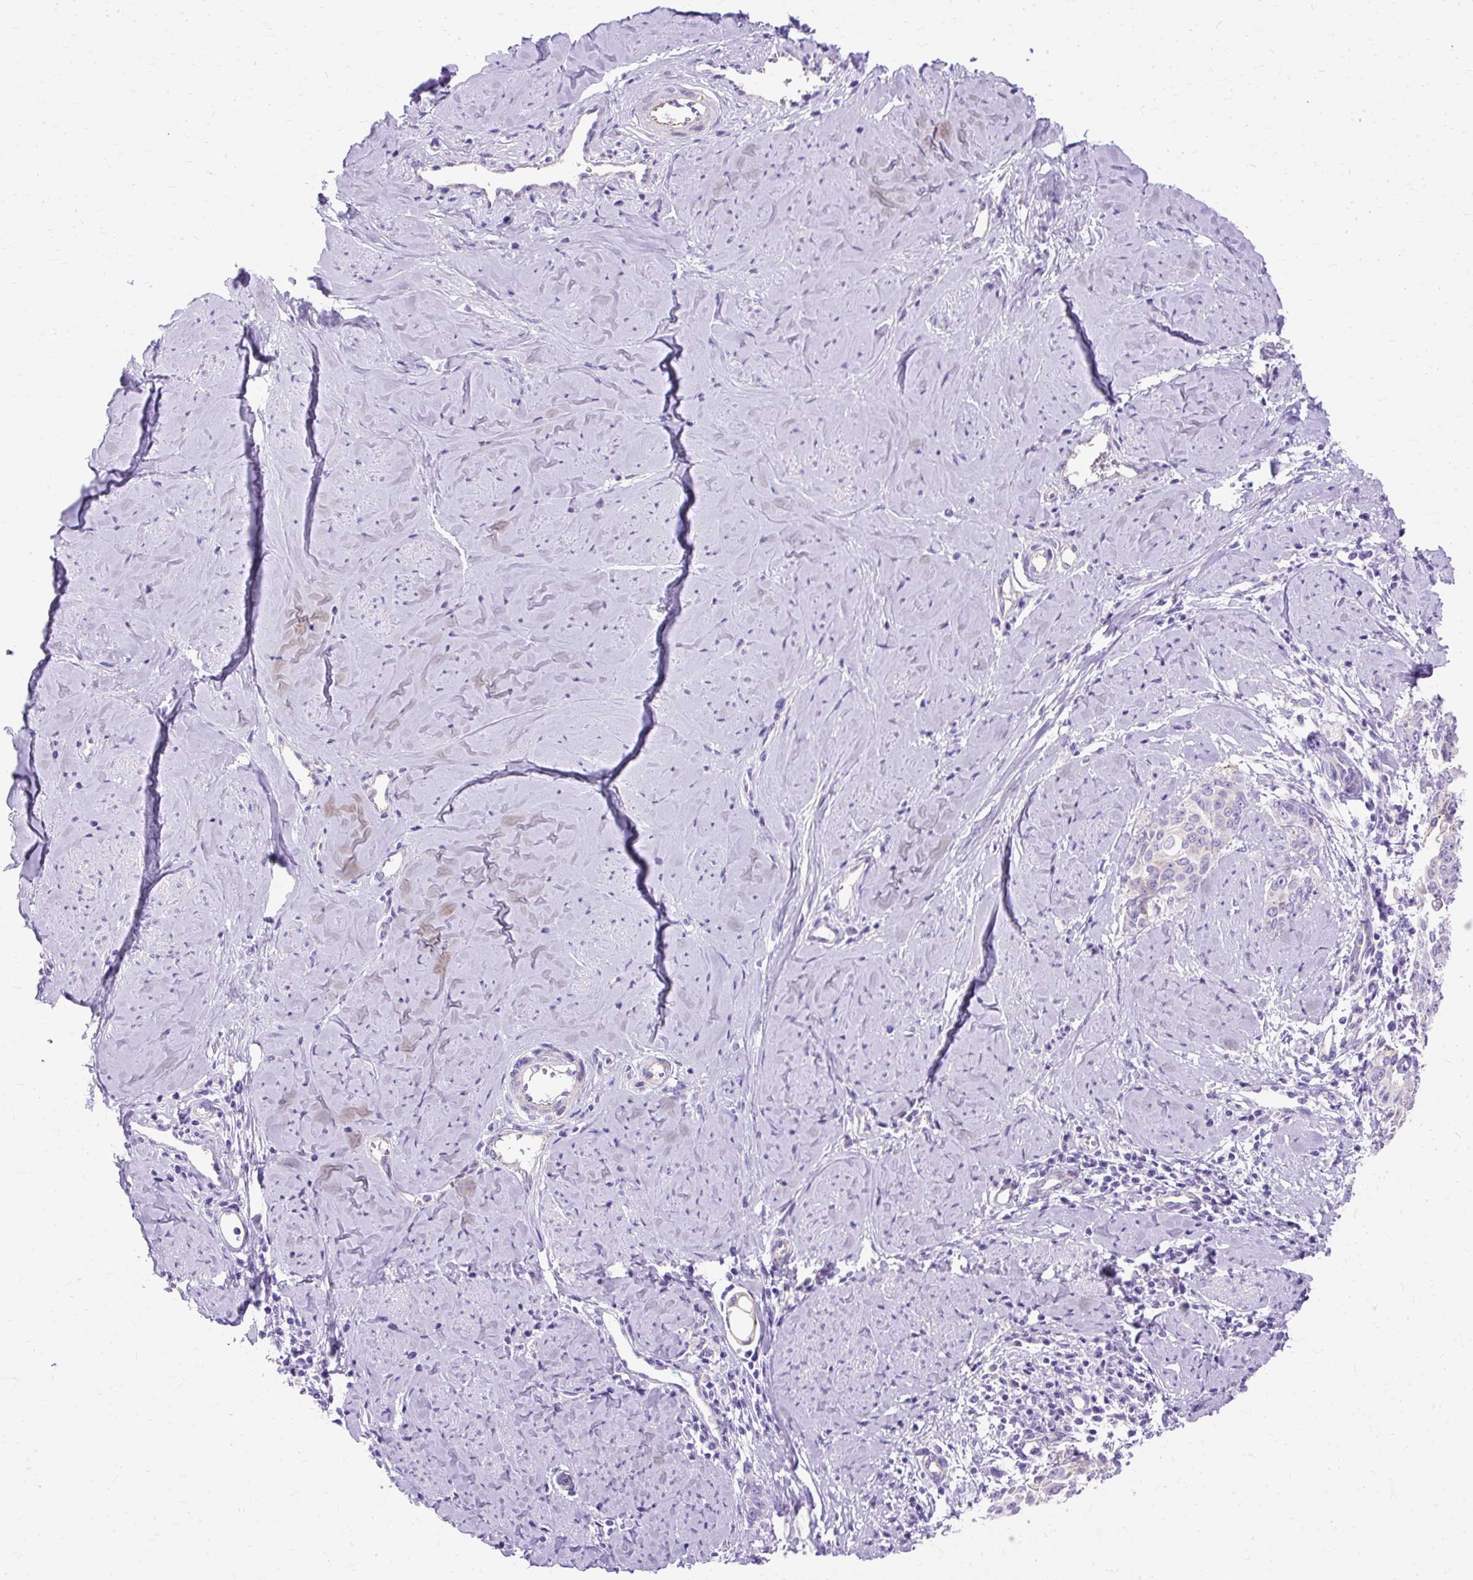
{"staining": {"intensity": "negative", "quantity": "none", "location": "none"}, "tissue": "cervical cancer", "cell_type": "Tumor cells", "image_type": "cancer", "snomed": [{"axis": "morphology", "description": "Squamous cell carcinoma, NOS"}, {"axis": "topography", "description": "Cervix"}], "caption": "The immunohistochemistry photomicrograph has no significant positivity in tumor cells of cervical cancer (squamous cell carcinoma) tissue.", "gene": "MYO6", "patient": {"sex": "female", "age": 44}}